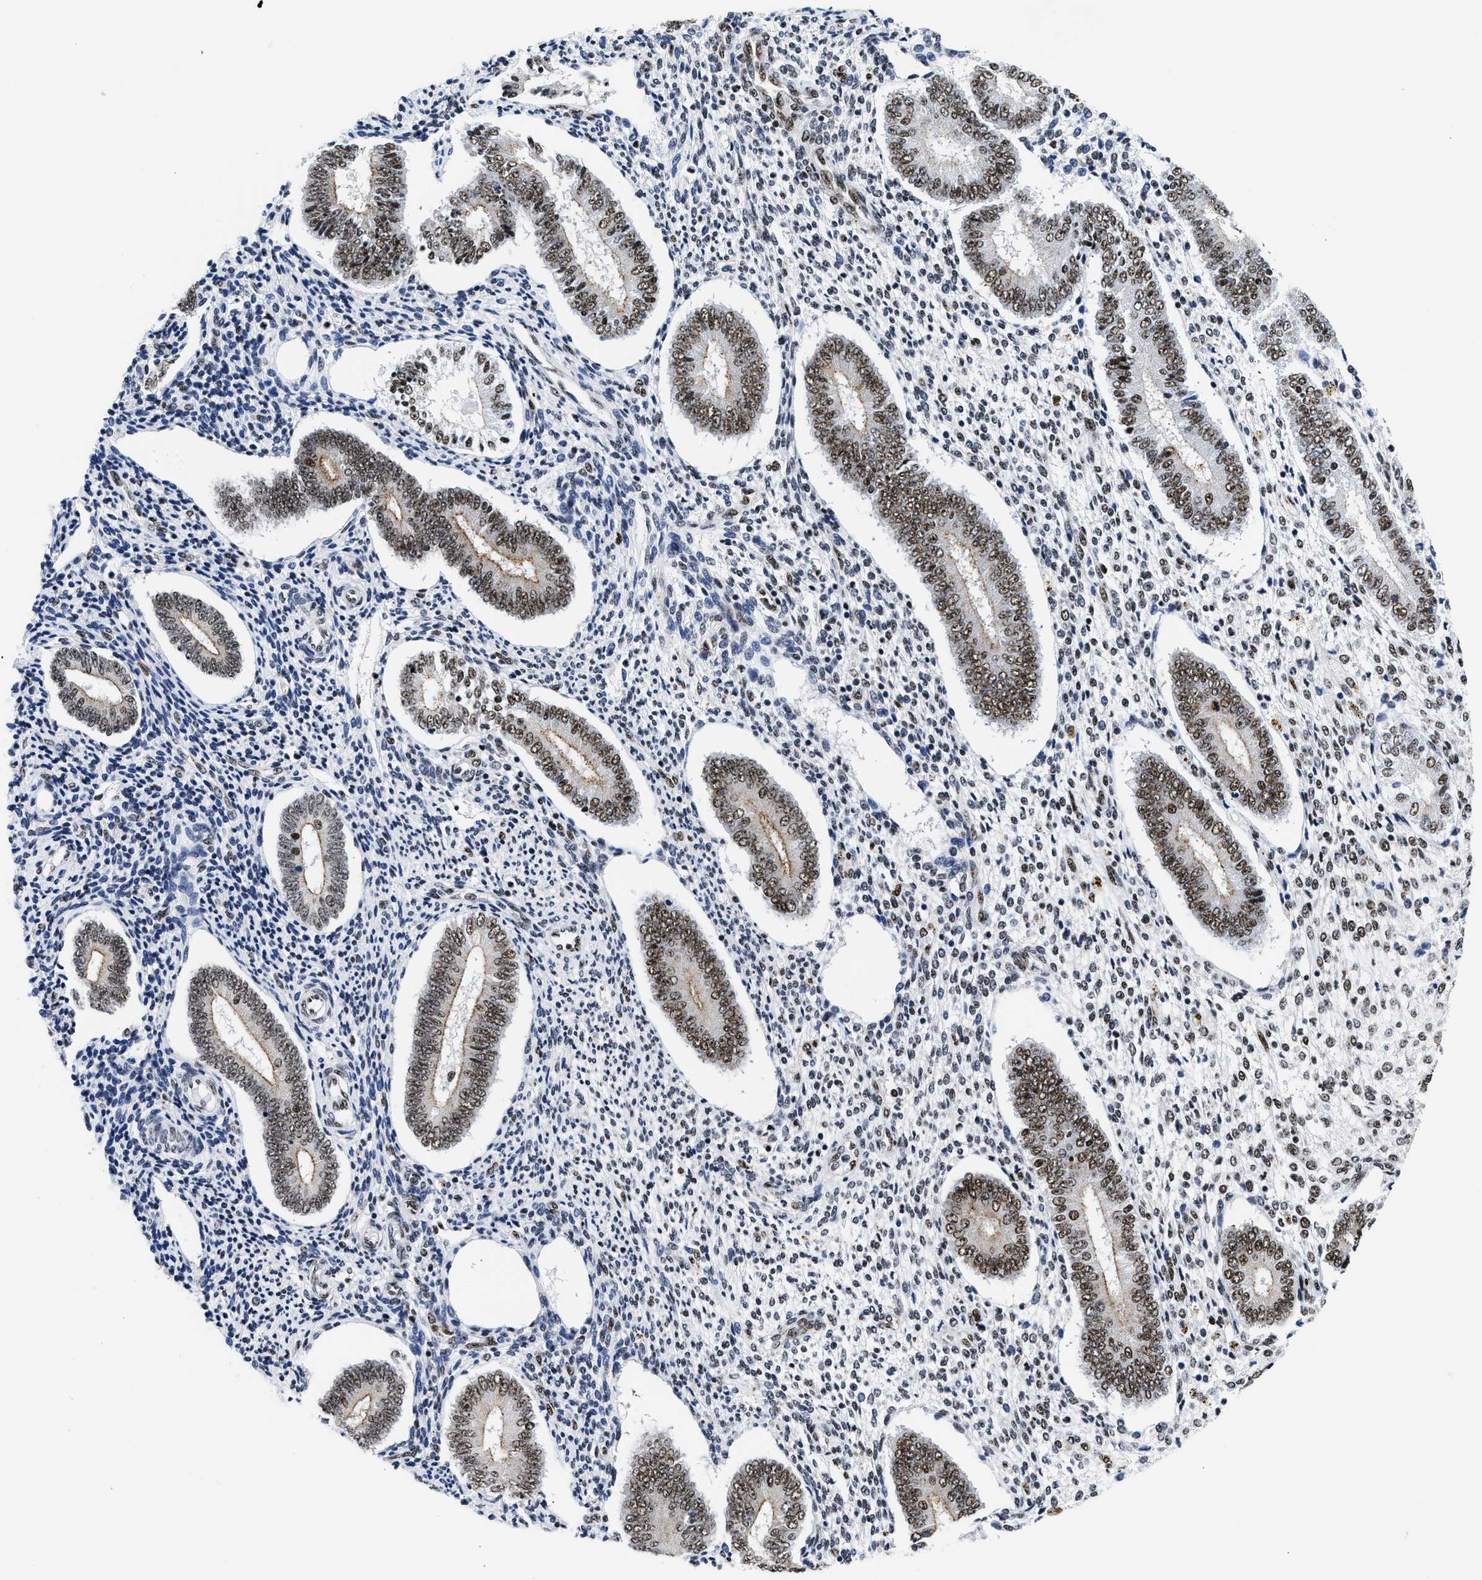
{"staining": {"intensity": "moderate", "quantity": "25%-75%", "location": "nuclear"}, "tissue": "endometrium", "cell_type": "Cells in endometrial stroma", "image_type": "normal", "snomed": [{"axis": "morphology", "description": "Normal tissue, NOS"}, {"axis": "topography", "description": "Endometrium"}], "caption": "IHC photomicrograph of unremarkable endometrium stained for a protein (brown), which exhibits medium levels of moderate nuclear staining in about 25%-75% of cells in endometrial stroma.", "gene": "RBM8A", "patient": {"sex": "female", "age": 42}}